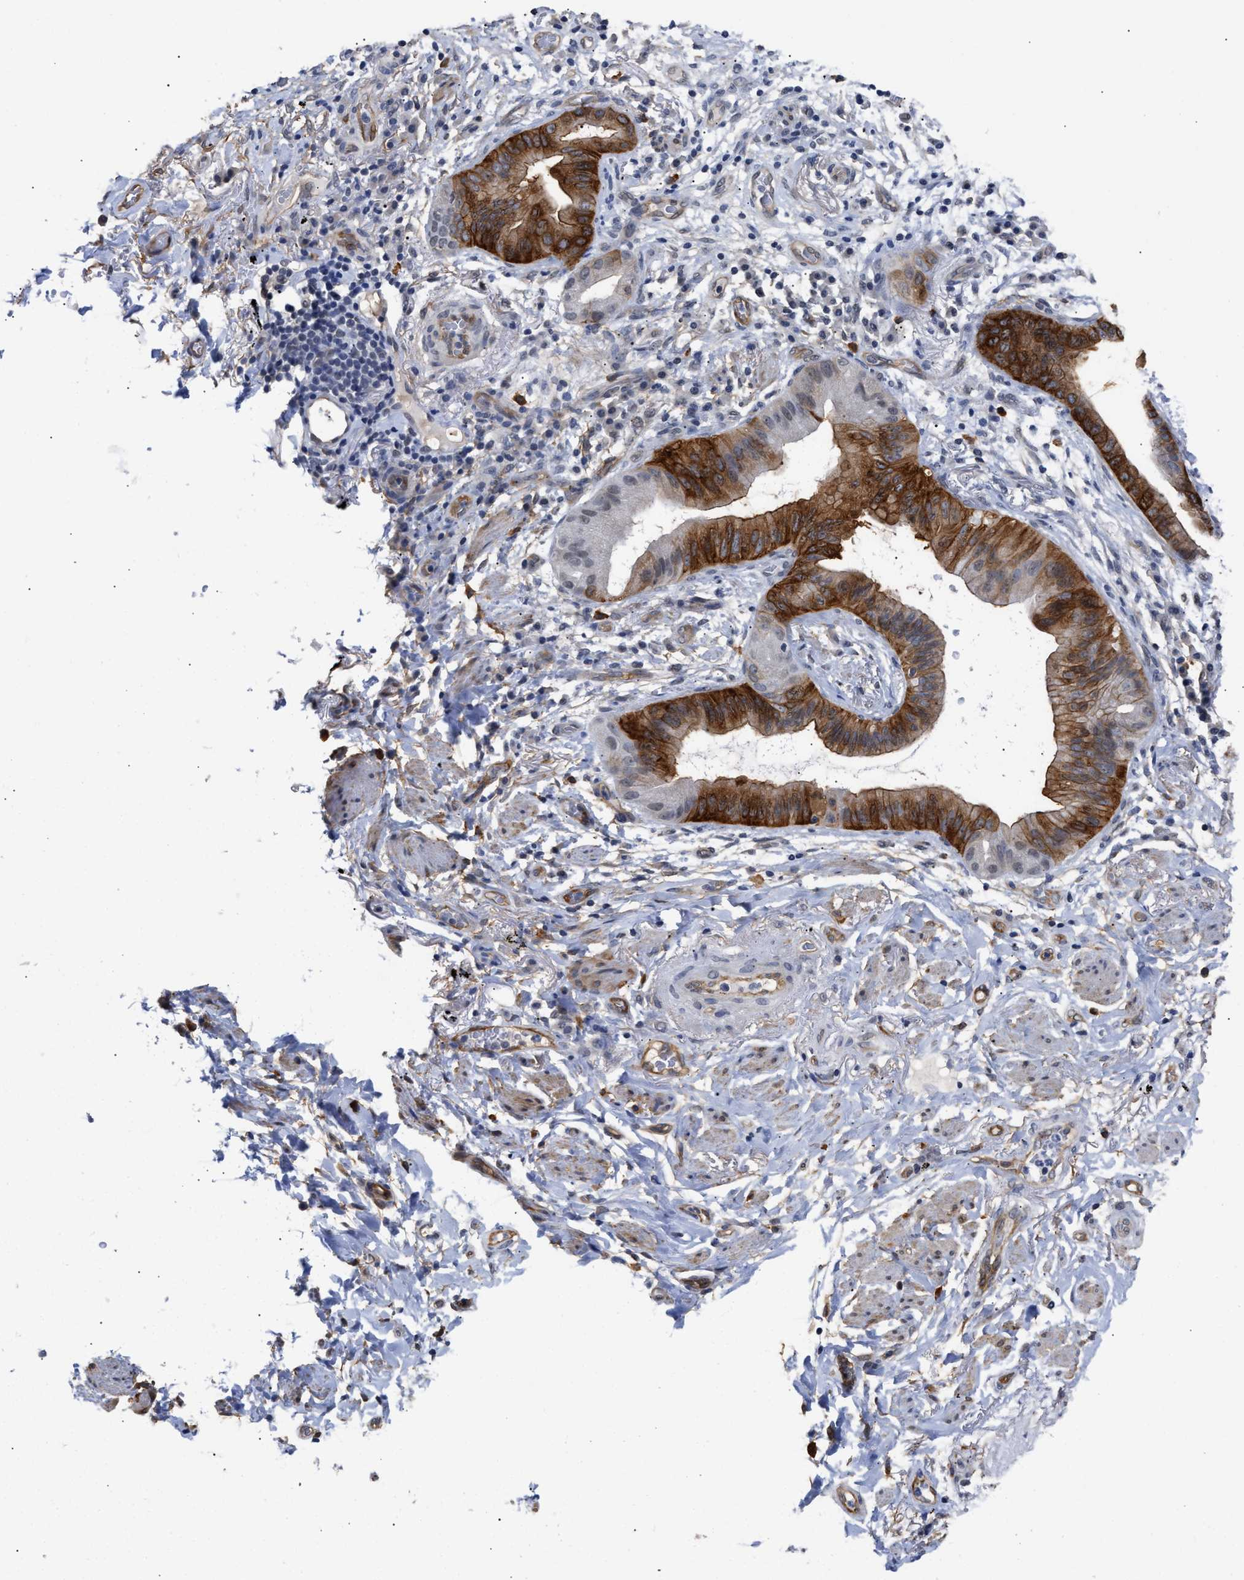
{"staining": {"intensity": "strong", "quantity": "25%-75%", "location": "cytoplasmic/membranous"}, "tissue": "lung cancer", "cell_type": "Tumor cells", "image_type": "cancer", "snomed": [{"axis": "morphology", "description": "Normal tissue, NOS"}, {"axis": "morphology", "description": "Adenocarcinoma, NOS"}, {"axis": "topography", "description": "Bronchus"}, {"axis": "topography", "description": "Lung"}], "caption": "Adenocarcinoma (lung) tissue displays strong cytoplasmic/membranous positivity in about 25%-75% of tumor cells", "gene": "AHNAK2", "patient": {"sex": "female", "age": 70}}